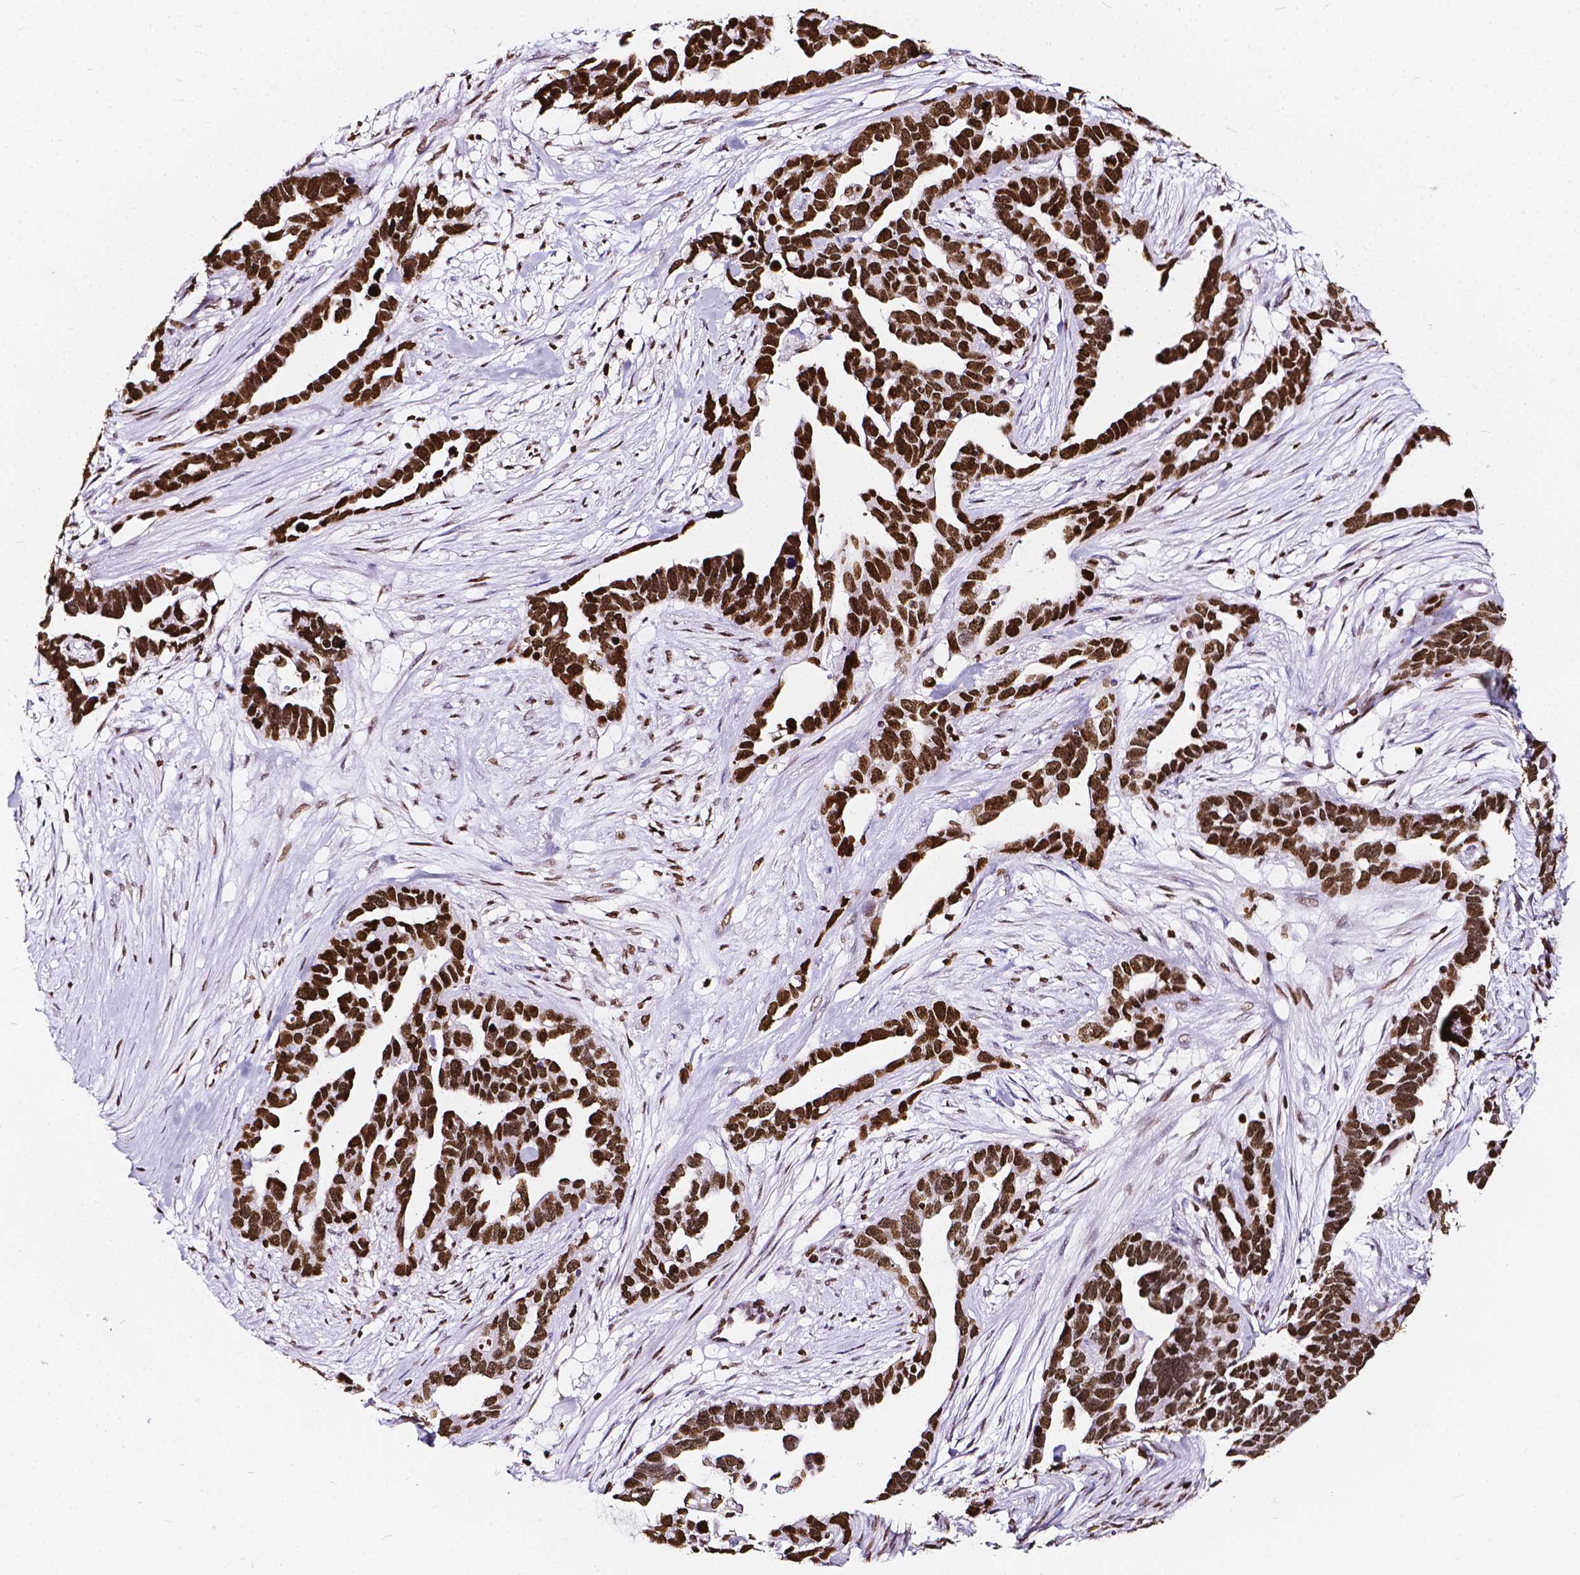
{"staining": {"intensity": "strong", "quantity": ">75%", "location": "nuclear"}, "tissue": "ovarian cancer", "cell_type": "Tumor cells", "image_type": "cancer", "snomed": [{"axis": "morphology", "description": "Cystadenocarcinoma, serous, NOS"}, {"axis": "topography", "description": "Ovary"}], "caption": "Approximately >75% of tumor cells in ovarian cancer demonstrate strong nuclear protein expression as visualized by brown immunohistochemical staining.", "gene": "CBY3", "patient": {"sex": "female", "age": 54}}